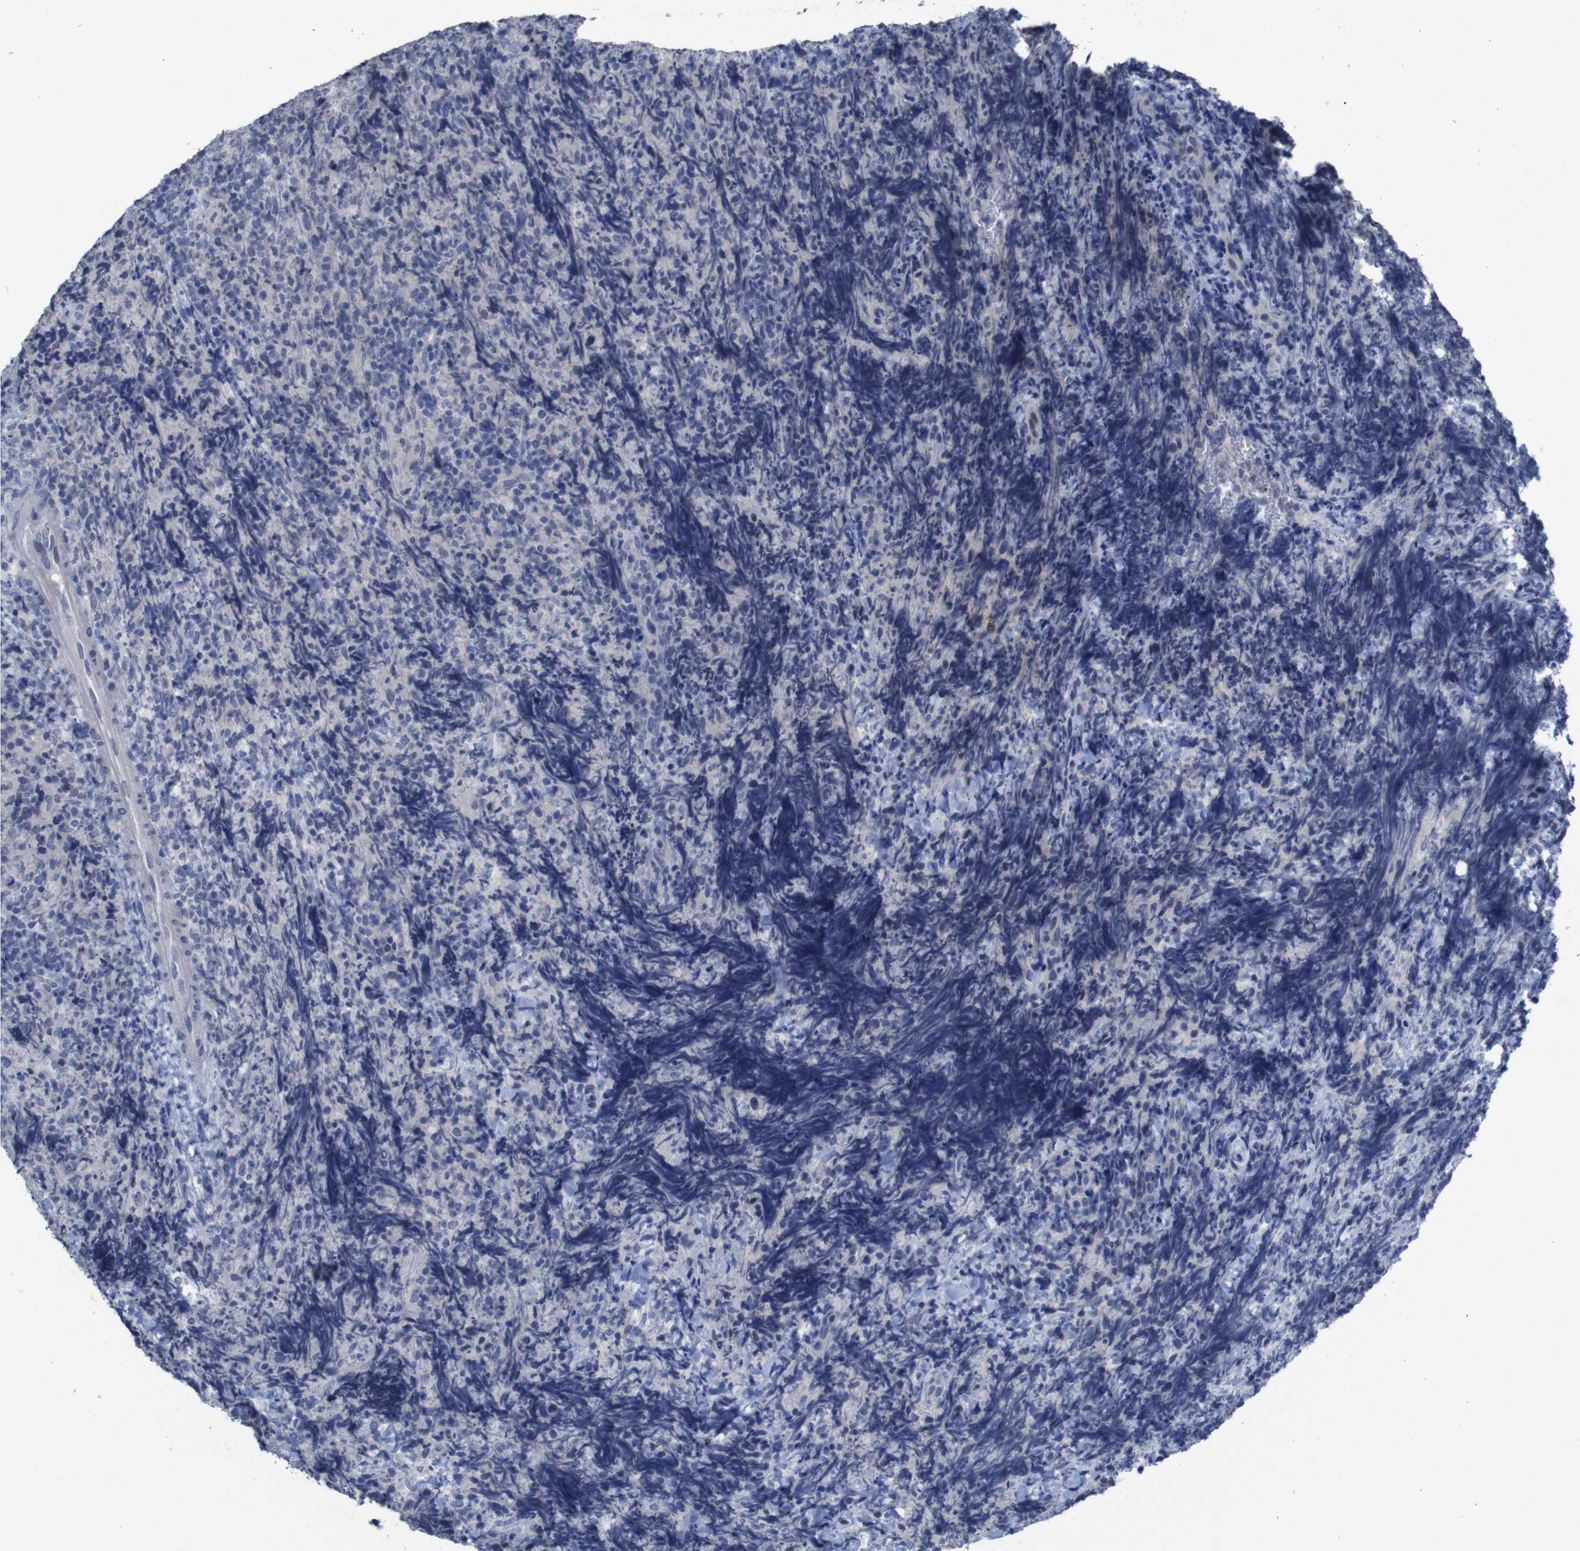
{"staining": {"intensity": "negative", "quantity": "none", "location": "none"}, "tissue": "lymphoma", "cell_type": "Tumor cells", "image_type": "cancer", "snomed": [{"axis": "morphology", "description": "Malignant lymphoma, non-Hodgkin's type, High grade"}, {"axis": "topography", "description": "Tonsil"}], "caption": "High power microscopy micrograph of an IHC micrograph of lymphoma, revealing no significant expression in tumor cells.", "gene": "CLDN18", "patient": {"sex": "female", "age": 36}}